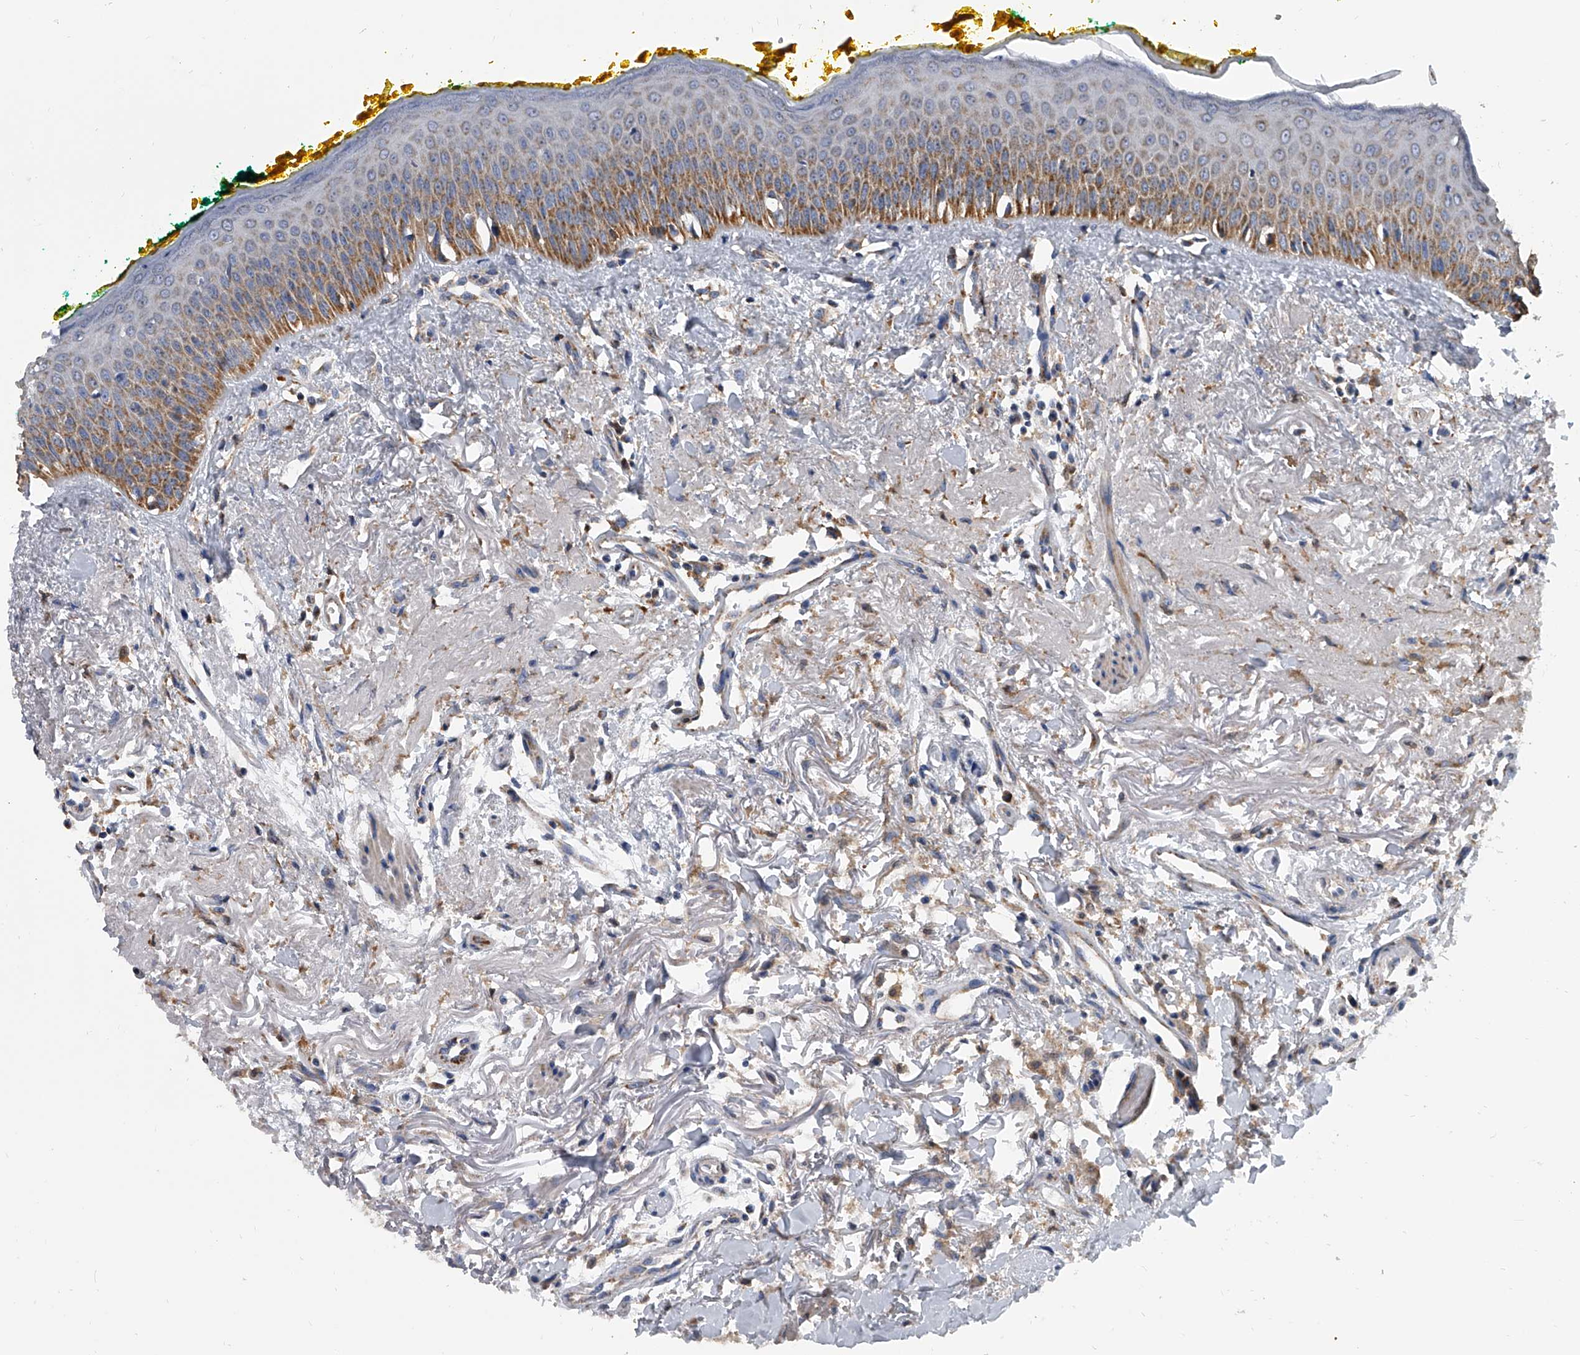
{"staining": {"intensity": "moderate", "quantity": ">75%", "location": "cytoplasmic/membranous"}, "tissue": "oral mucosa", "cell_type": "Squamous epithelial cells", "image_type": "normal", "snomed": [{"axis": "morphology", "description": "Normal tissue, NOS"}, {"axis": "topography", "description": "Oral tissue"}], "caption": "Immunohistochemical staining of normal oral mucosa displays medium levels of moderate cytoplasmic/membranous positivity in about >75% of squamous epithelial cells. The staining was performed using DAB, with brown indicating positive protein expression. Nuclei are stained blue with hematoxylin.", "gene": "MRPL28", "patient": {"sex": "female", "age": 70}}